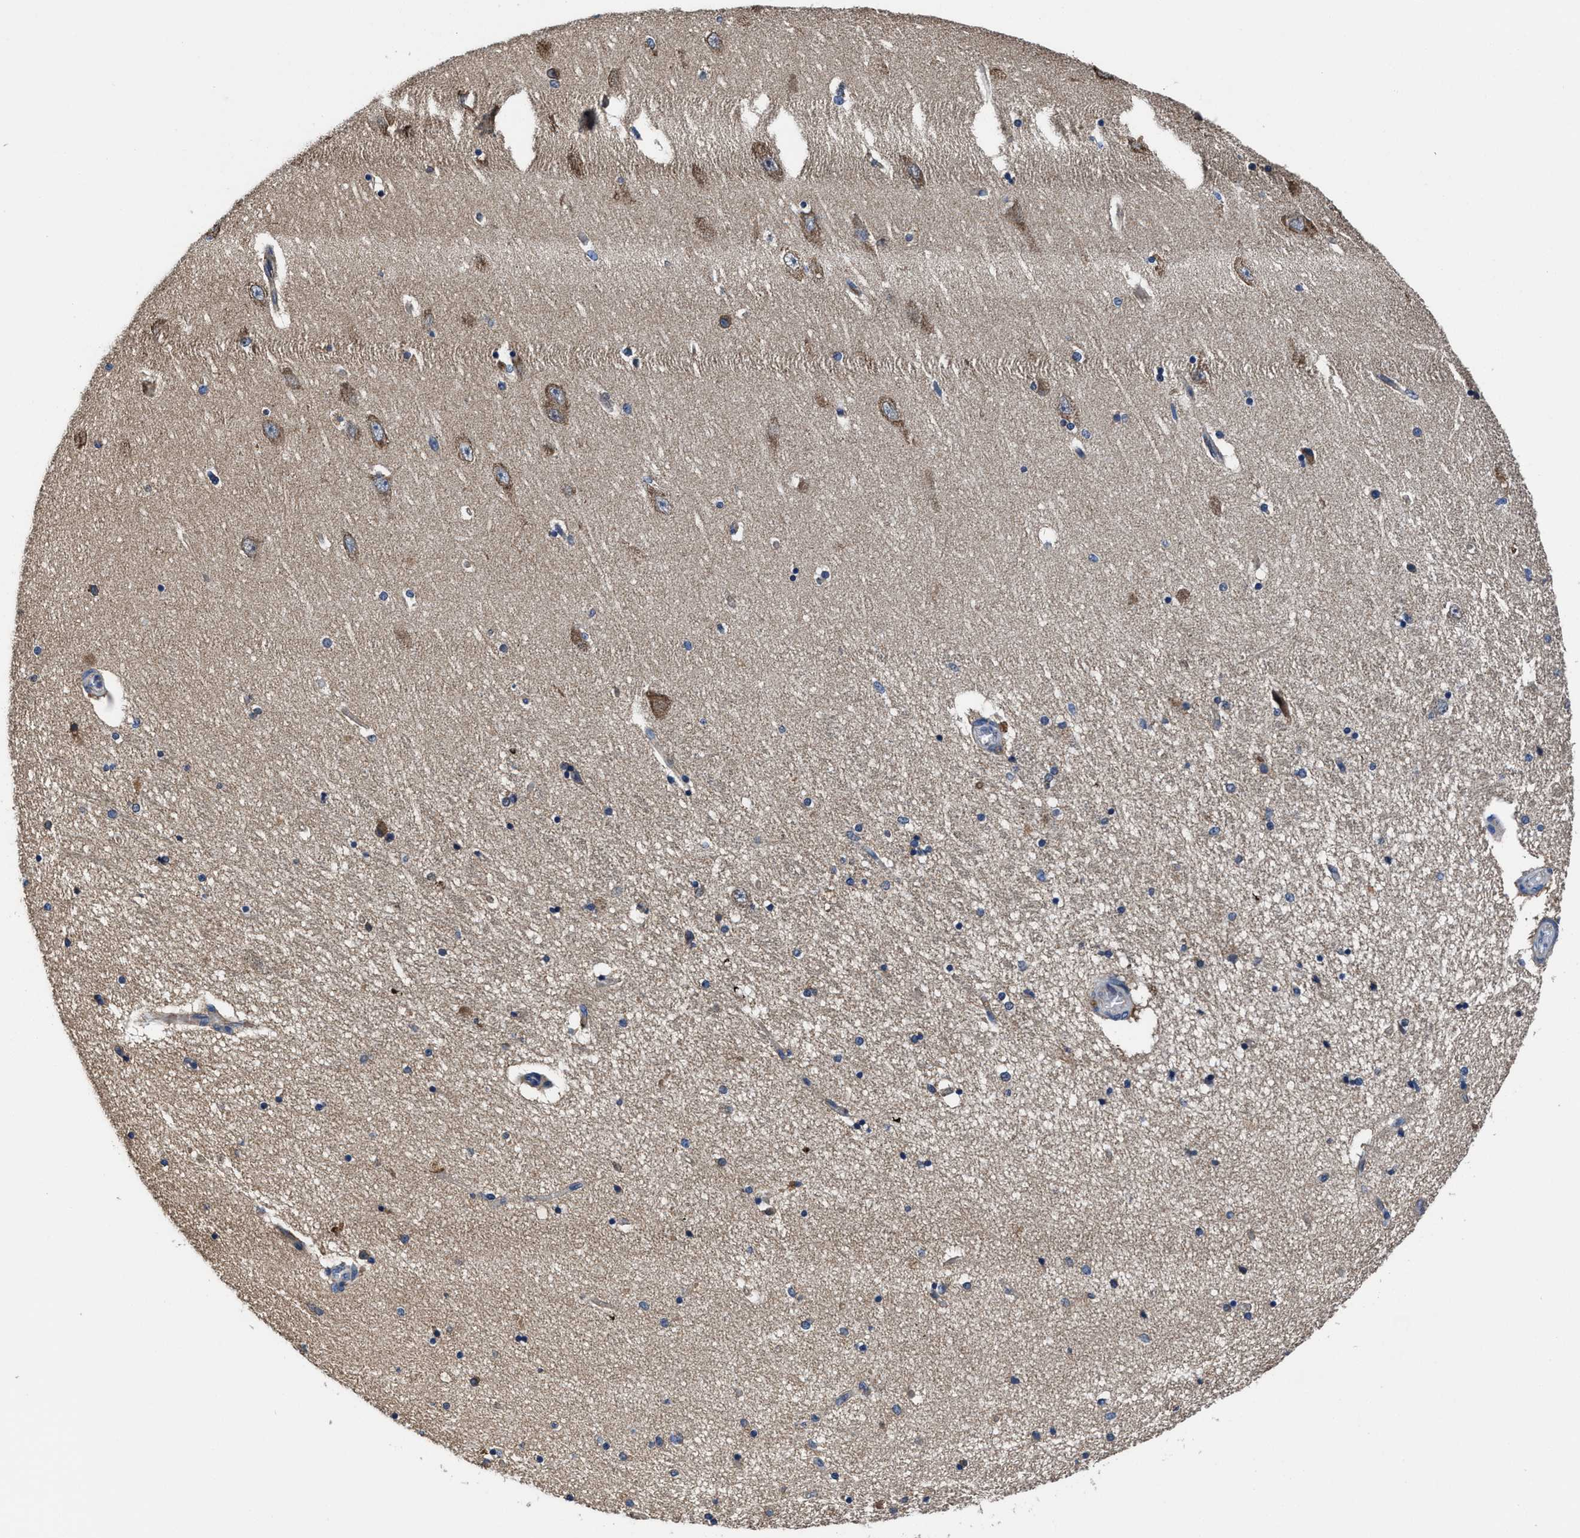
{"staining": {"intensity": "weak", "quantity": "<25%", "location": "cytoplasmic/membranous"}, "tissue": "hippocampus", "cell_type": "Glial cells", "image_type": "normal", "snomed": [{"axis": "morphology", "description": "Normal tissue, NOS"}, {"axis": "topography", "description": "Hippocampus"}], "caption": "The micrograph displays no staining of glial cells in benign hippocampus.", "gene": "IDNK", "patient": {"sex": "female", "age": 54}}